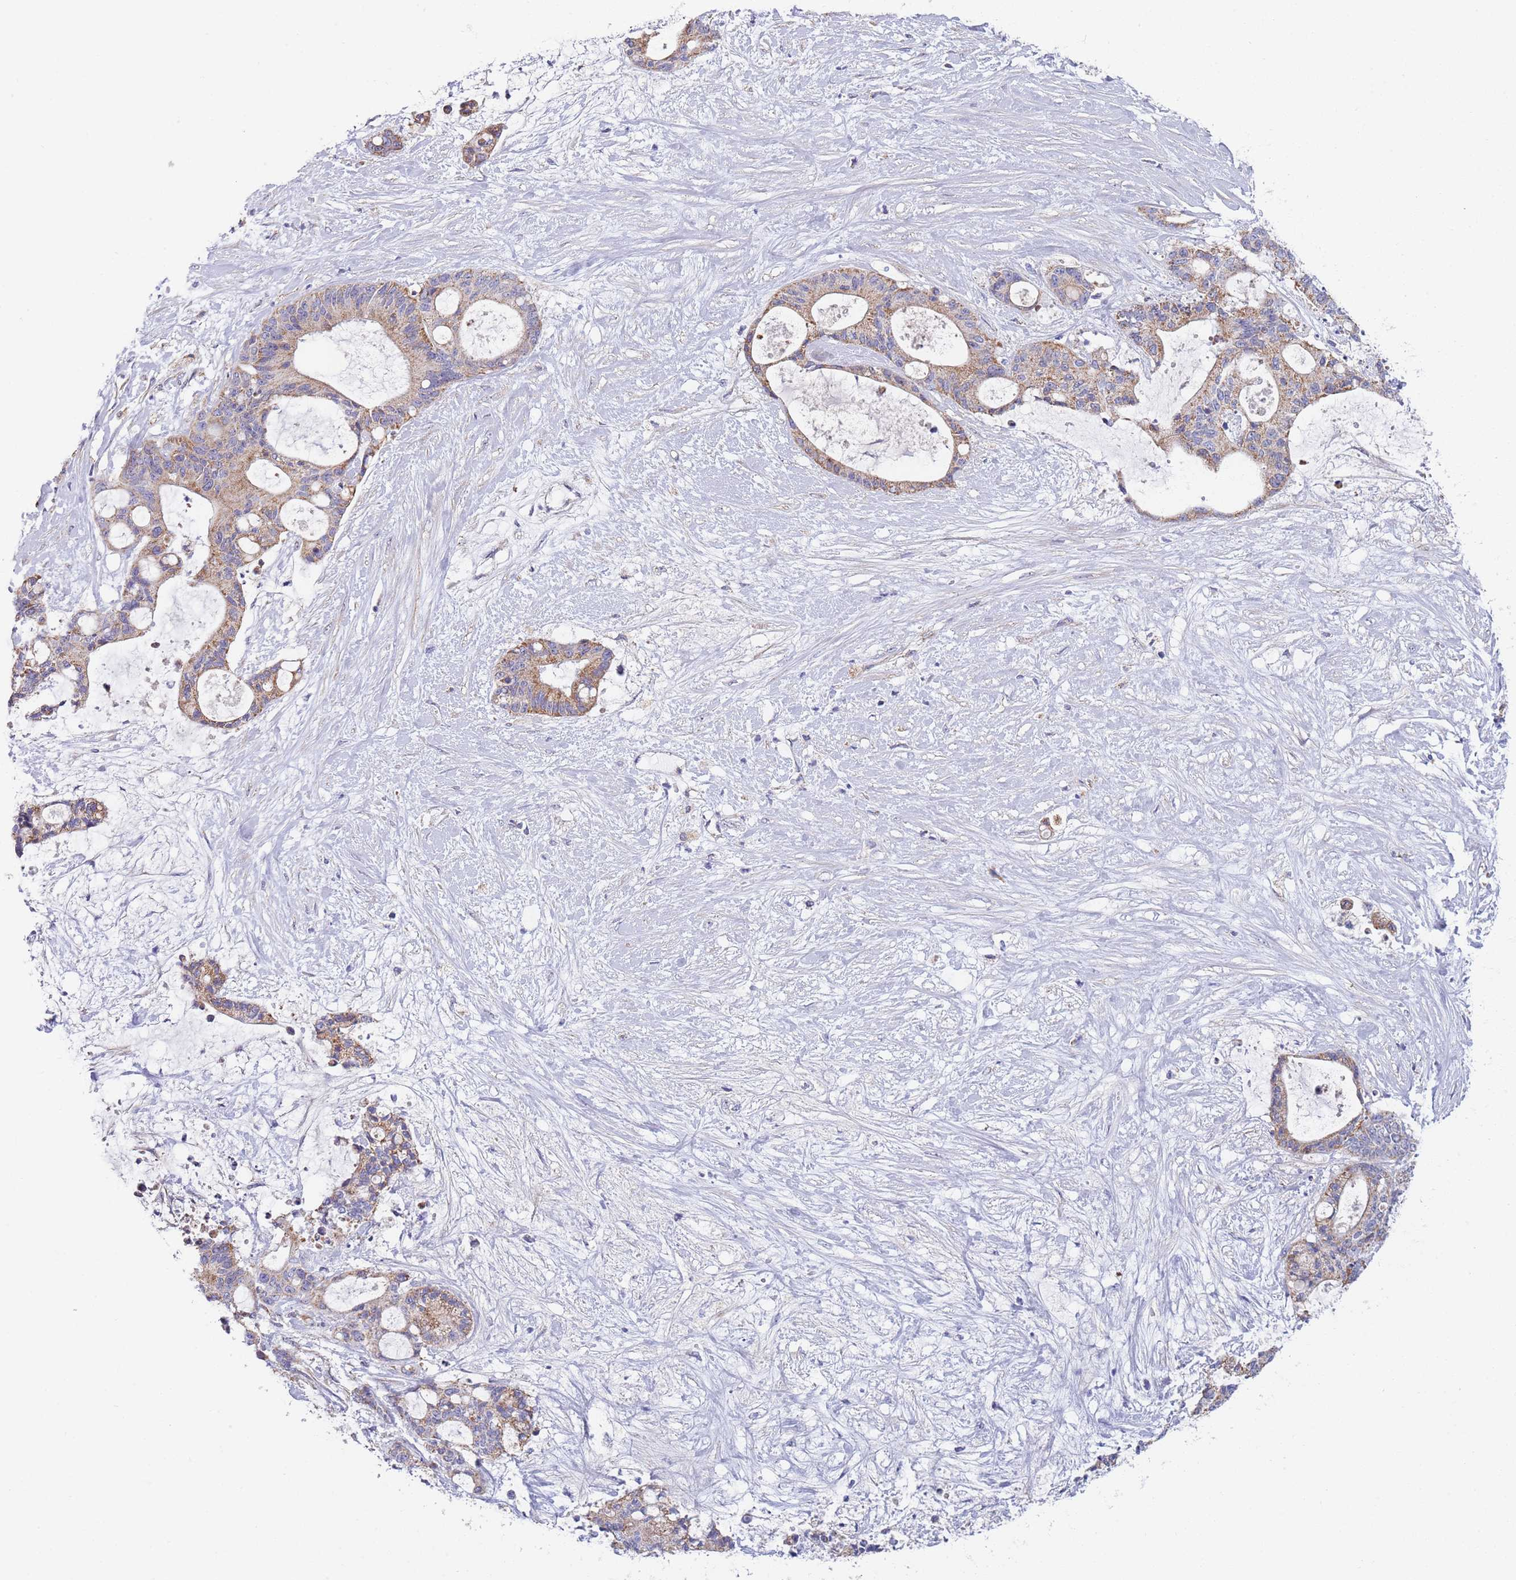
{"staining": {"intensity": "moderate", "quantity": ">75%", "location": "cytoplasmic/membranous"}, "tissue": "liver cancer", "cell_type": "Tumor cells", "image_type": "cancer", "snomed": [{"axis": "morphology", "description": "Normal tissue, NOS"}, {"axis": "morphology", "description": "Cholangiocarcinoma"}, {"axis": "topography", "description": "Liver"}, {"axis": "topography", "description": "Peripheral nerve tissue"}], "caption": "IHC of human liver cancer (cholangiocarcinoma) shows medium levels of moderate cytoplasmic/membranous positivity in about >75% of tumor cells.", "gene": "PWWP3A", "patient": {"sex": "female", "age": 73}}